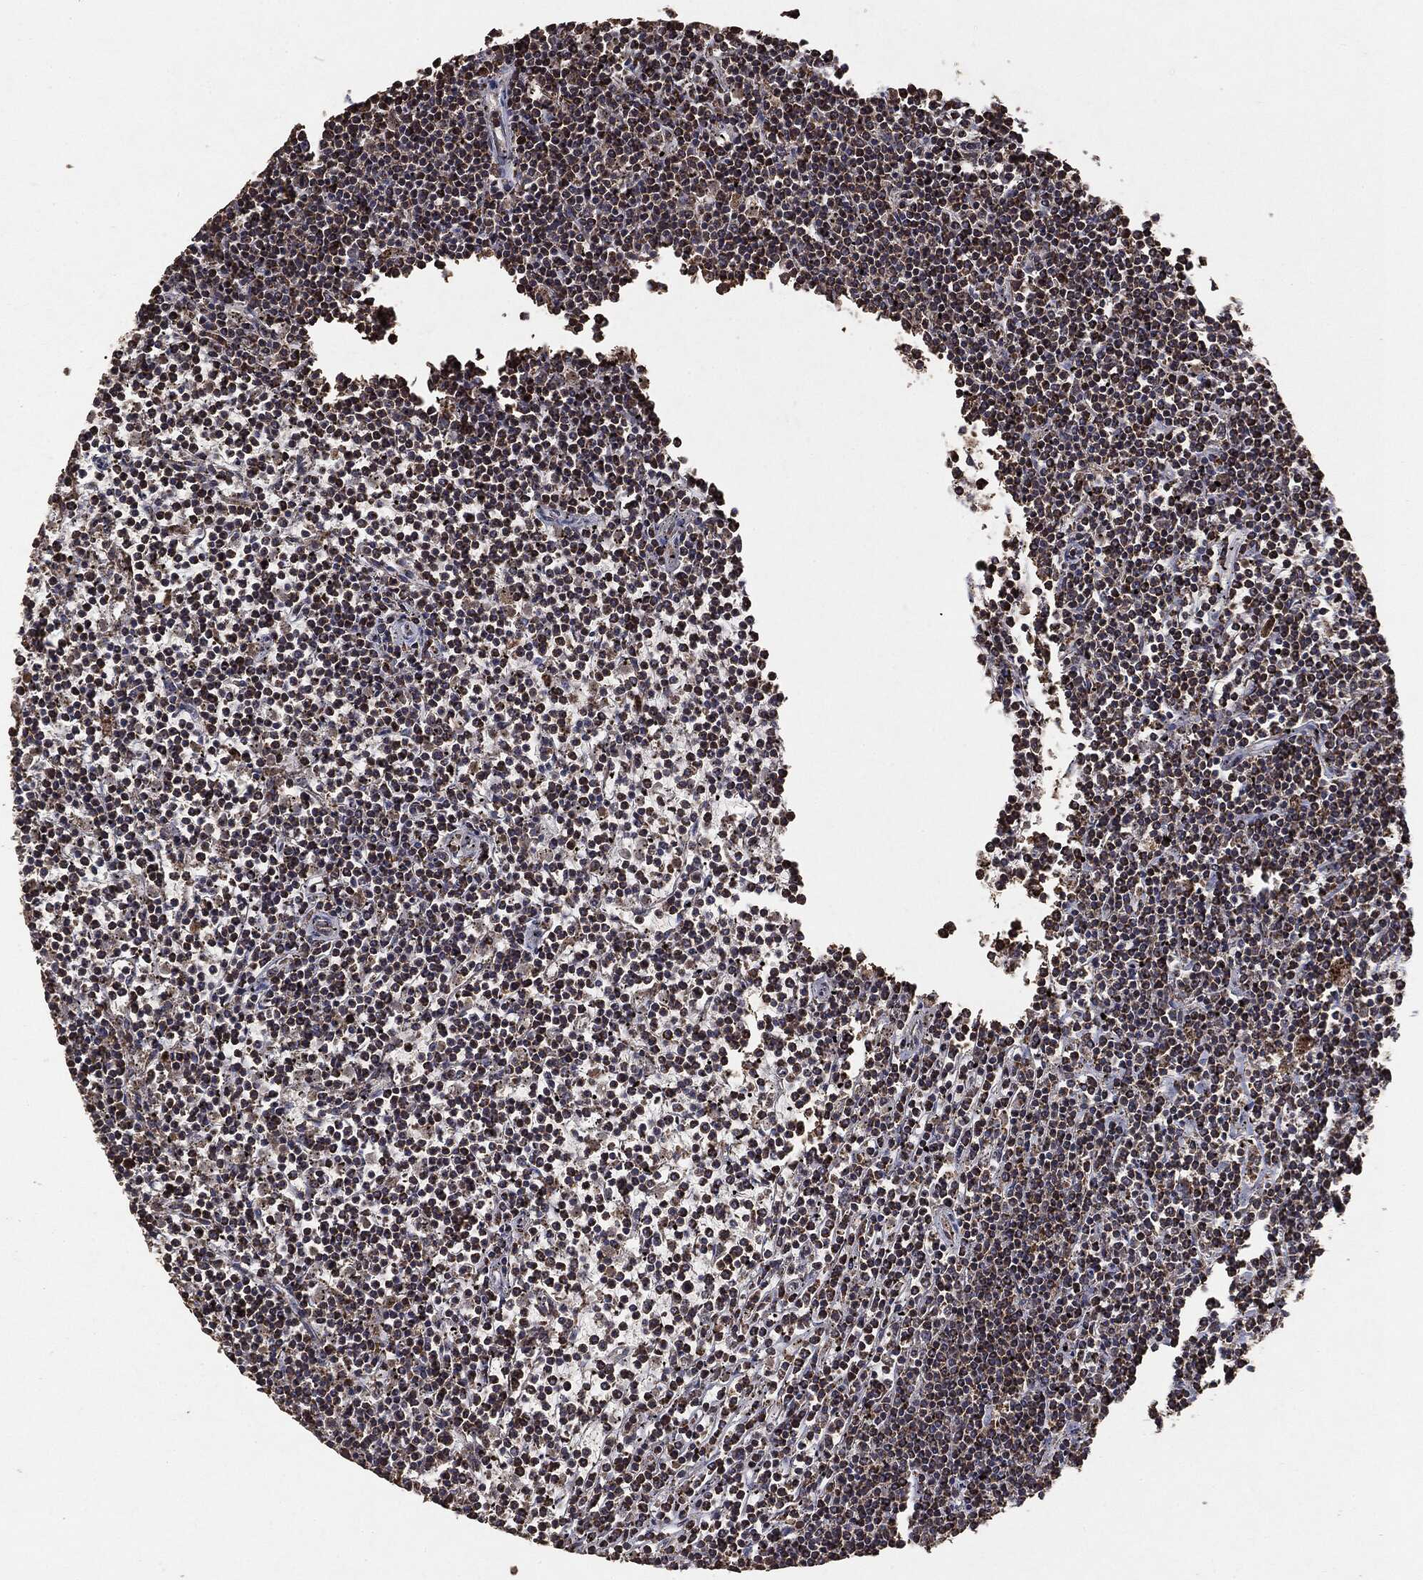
{"staining": {"intensity": "moderate", "quantity": "25%-75%", "location": "cytoplasmic/membranous"}, "tissue": "lymphoma", "cell_type": "Tumor cells", "image_type": "cancer", "snomed": [{"axis": "morphology", "description": "Malignant lymphoma, non-Hodgkin's type, Low grade"}, {"axis": "topography", "description": "Spleen"}], "caption": "This is an image of immunohistochemistry (IHC) staining of malignant lymphoma, non-Hodgkin's type (low-grade), which shows moderate expression in the cytoplasmic/membranous of tumor cells.", "gene": "MTOR", "patient": {"sex": "female", "age": 19}}